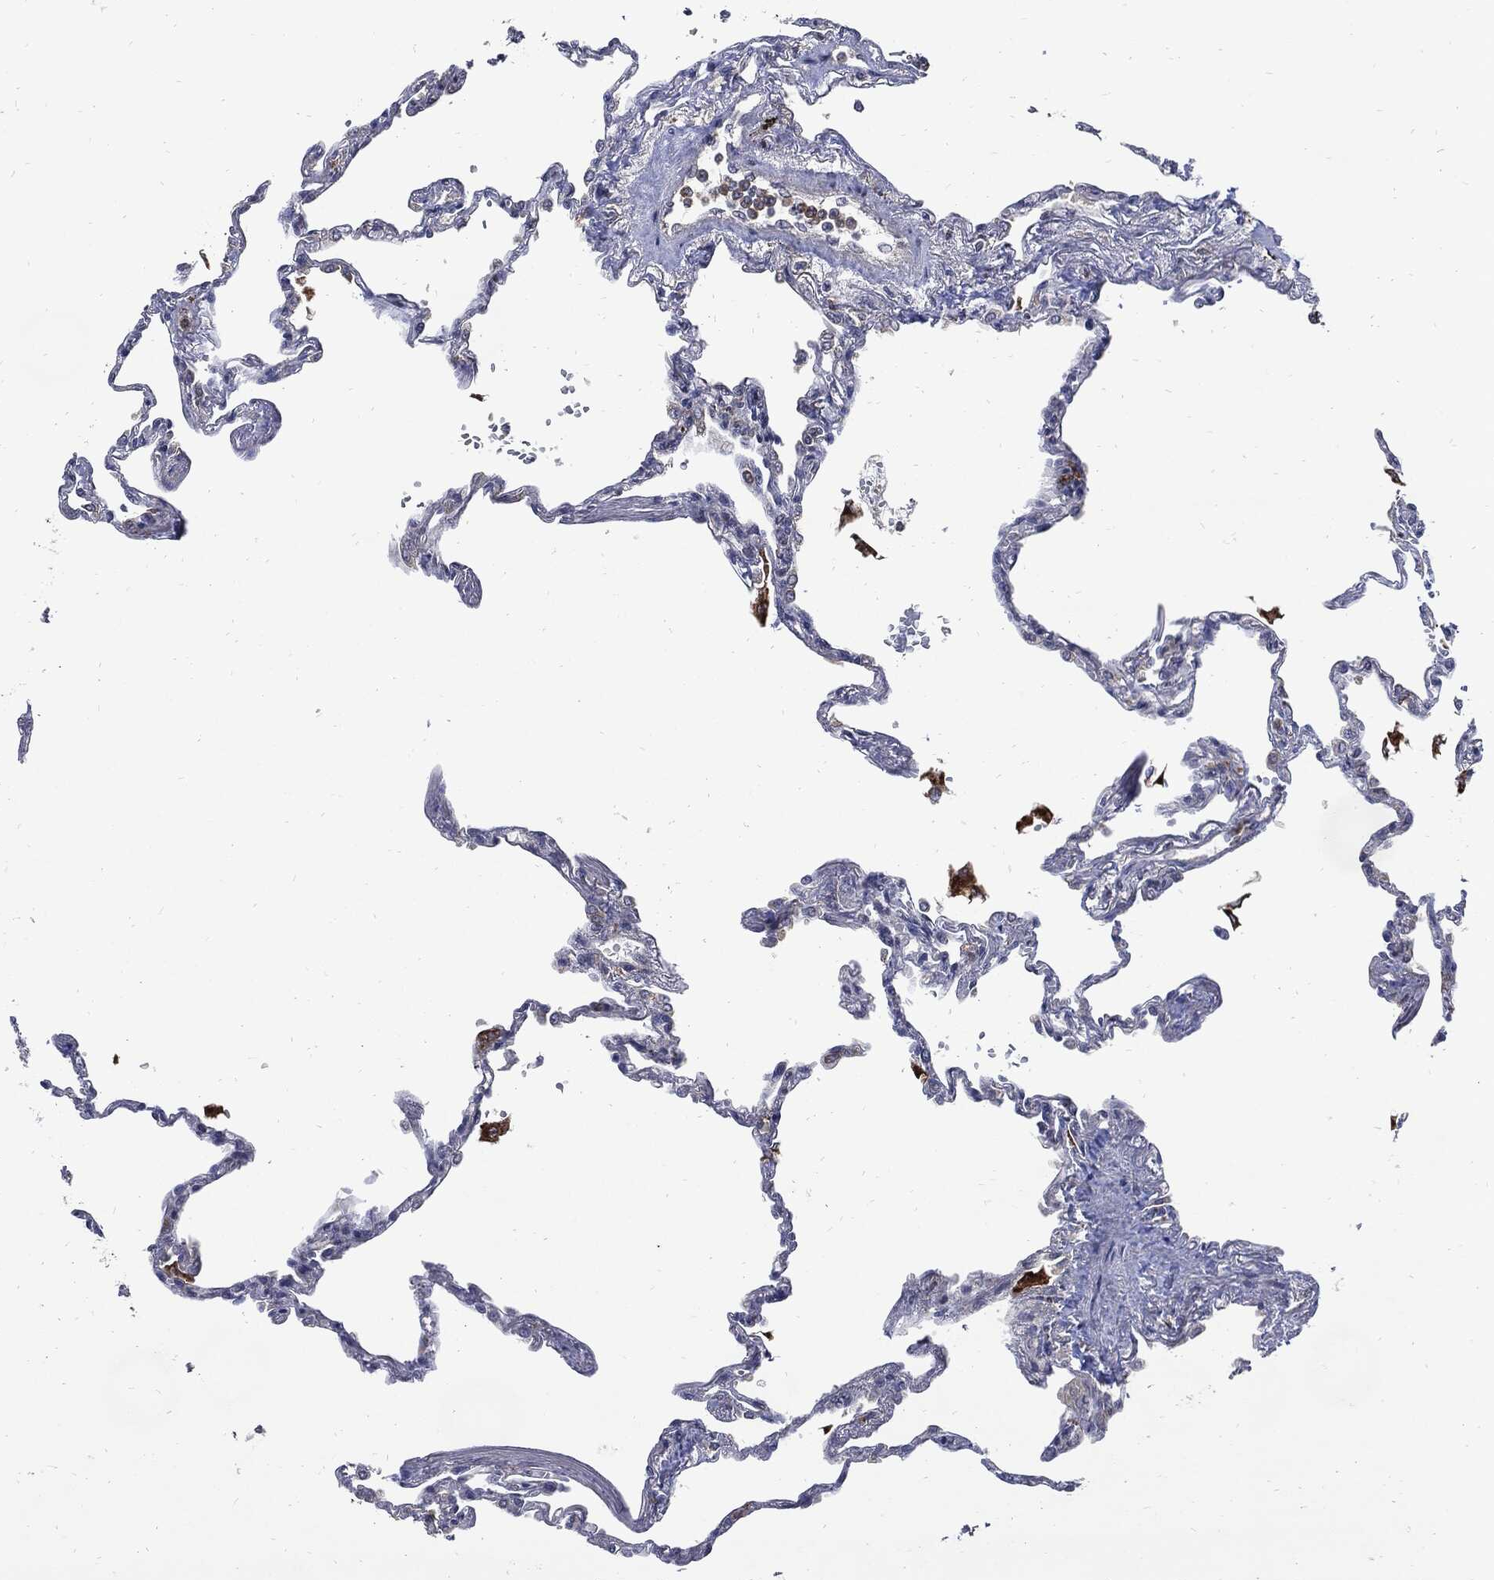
{"staining": {"intensity": "negative", "quantity": "none", "location": "none"}, "tissue": "lung", "cell_type": "Alveolar cells", "image_type": "normal", "snomed": [{"axis": "morphology", "description": "Normal tissue, NOS"}, {"axis": "topography", "description": "Lung"}], "caption": "Image shows no significant protein expression in alveolar cells of normal lung. Brightfield microscopy of IHC stained with DAB (3,3'-diaminobenzidine) (brown) and hematoxylin (blue), captured at high magnification.", "gene": "SLC31A2", "patient": {"sex": "male", "age": 78}}